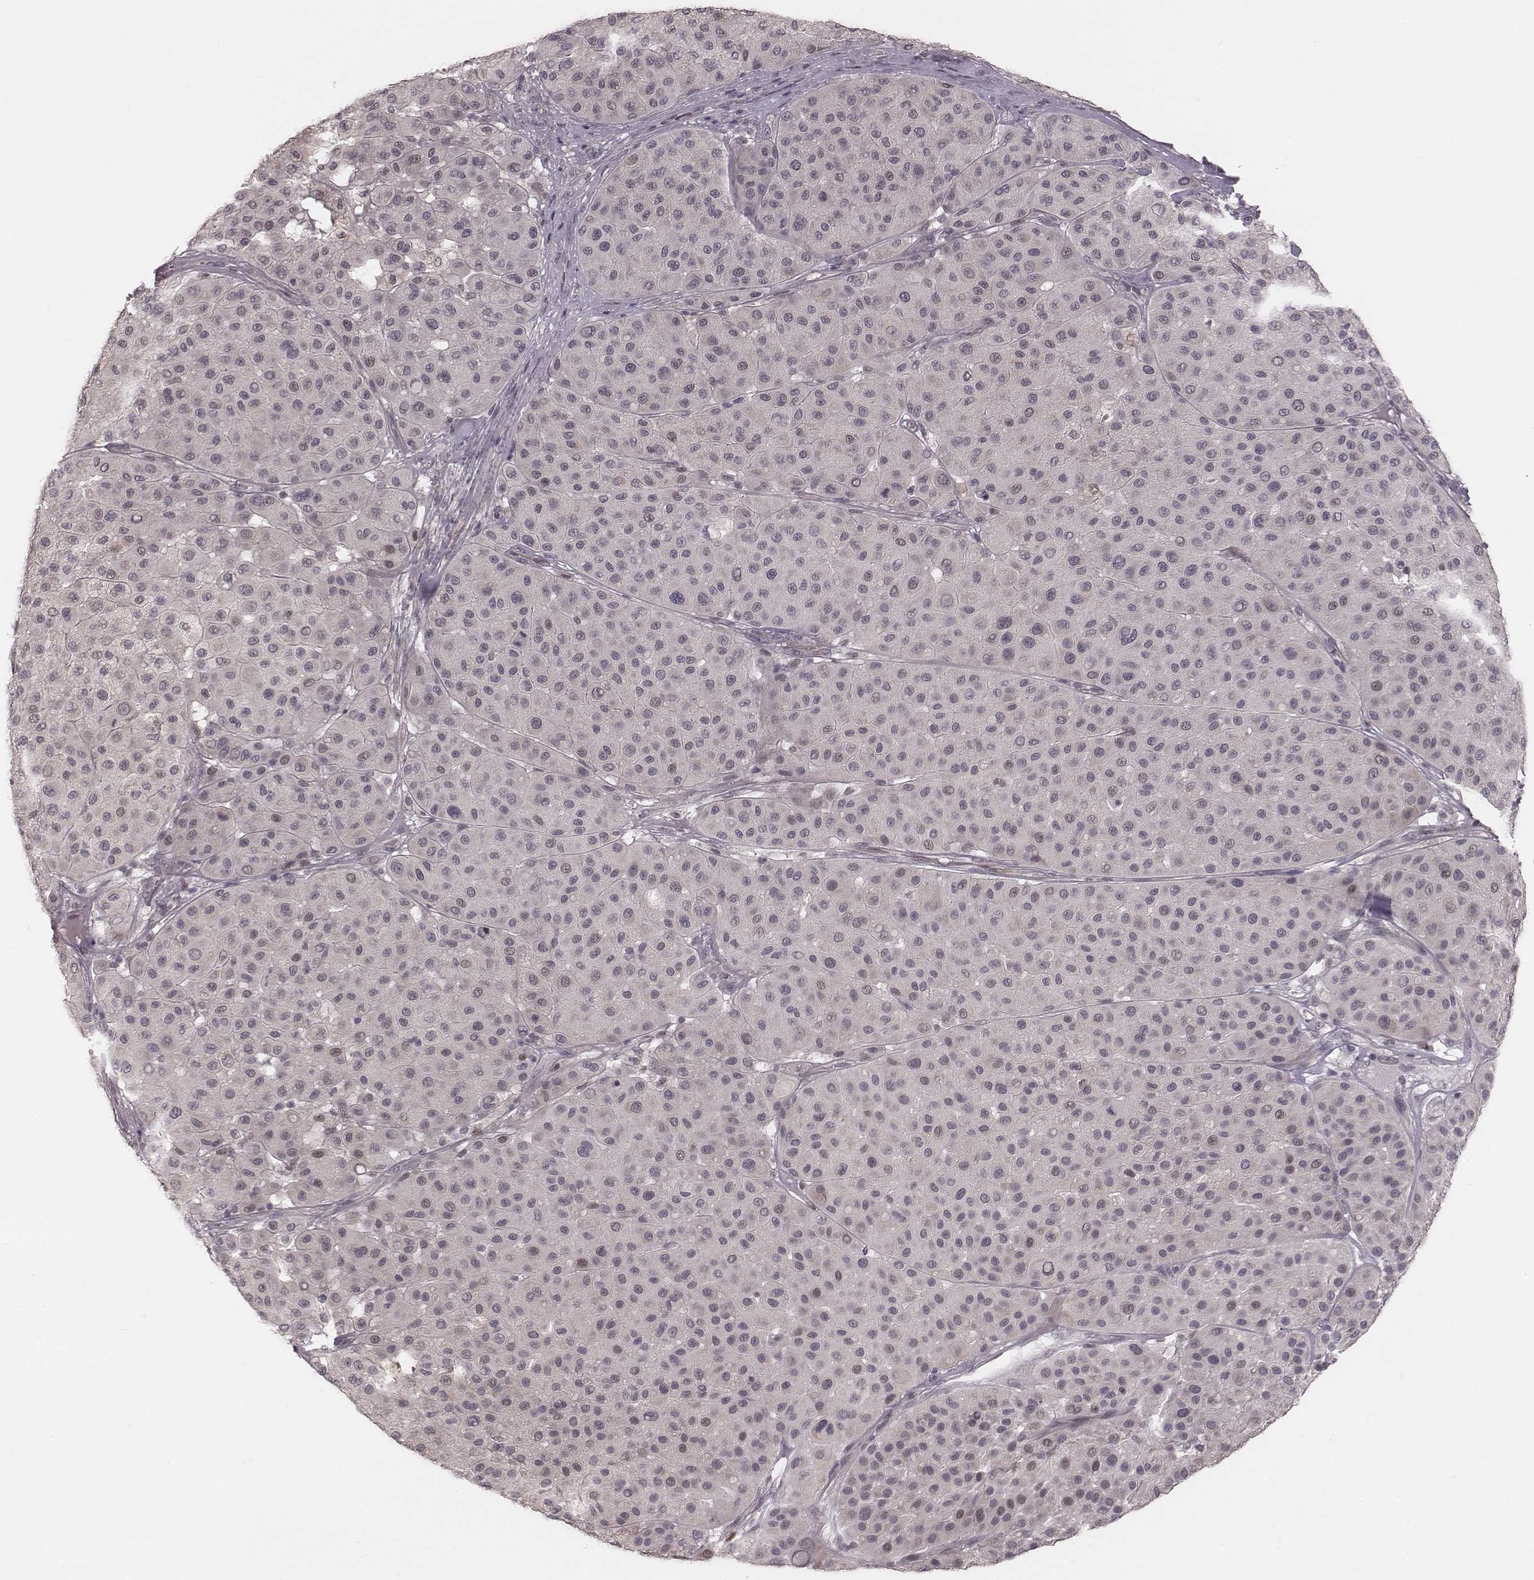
{"staining": {"intensity": "negative", "quantity": "none", "location": "none"}, "tissue": "melanoma", "cell_type": "Tumor cells", "image_type": "cancer", "snomed": [{"axis": "morphology", "description": "Malignant melanoma, Metastatic site"}, {"axis": "topography", "description": "Smooth muscle"}], "caption": "A high-resolution histopathology image shows immunohistochemistry (IHC) staining of malignant melanoma (metastatic site), which demonstrates no significant staining in tumor cells.", "gene": "IQCG", "patient": {"sex": "male", "age": 41}}